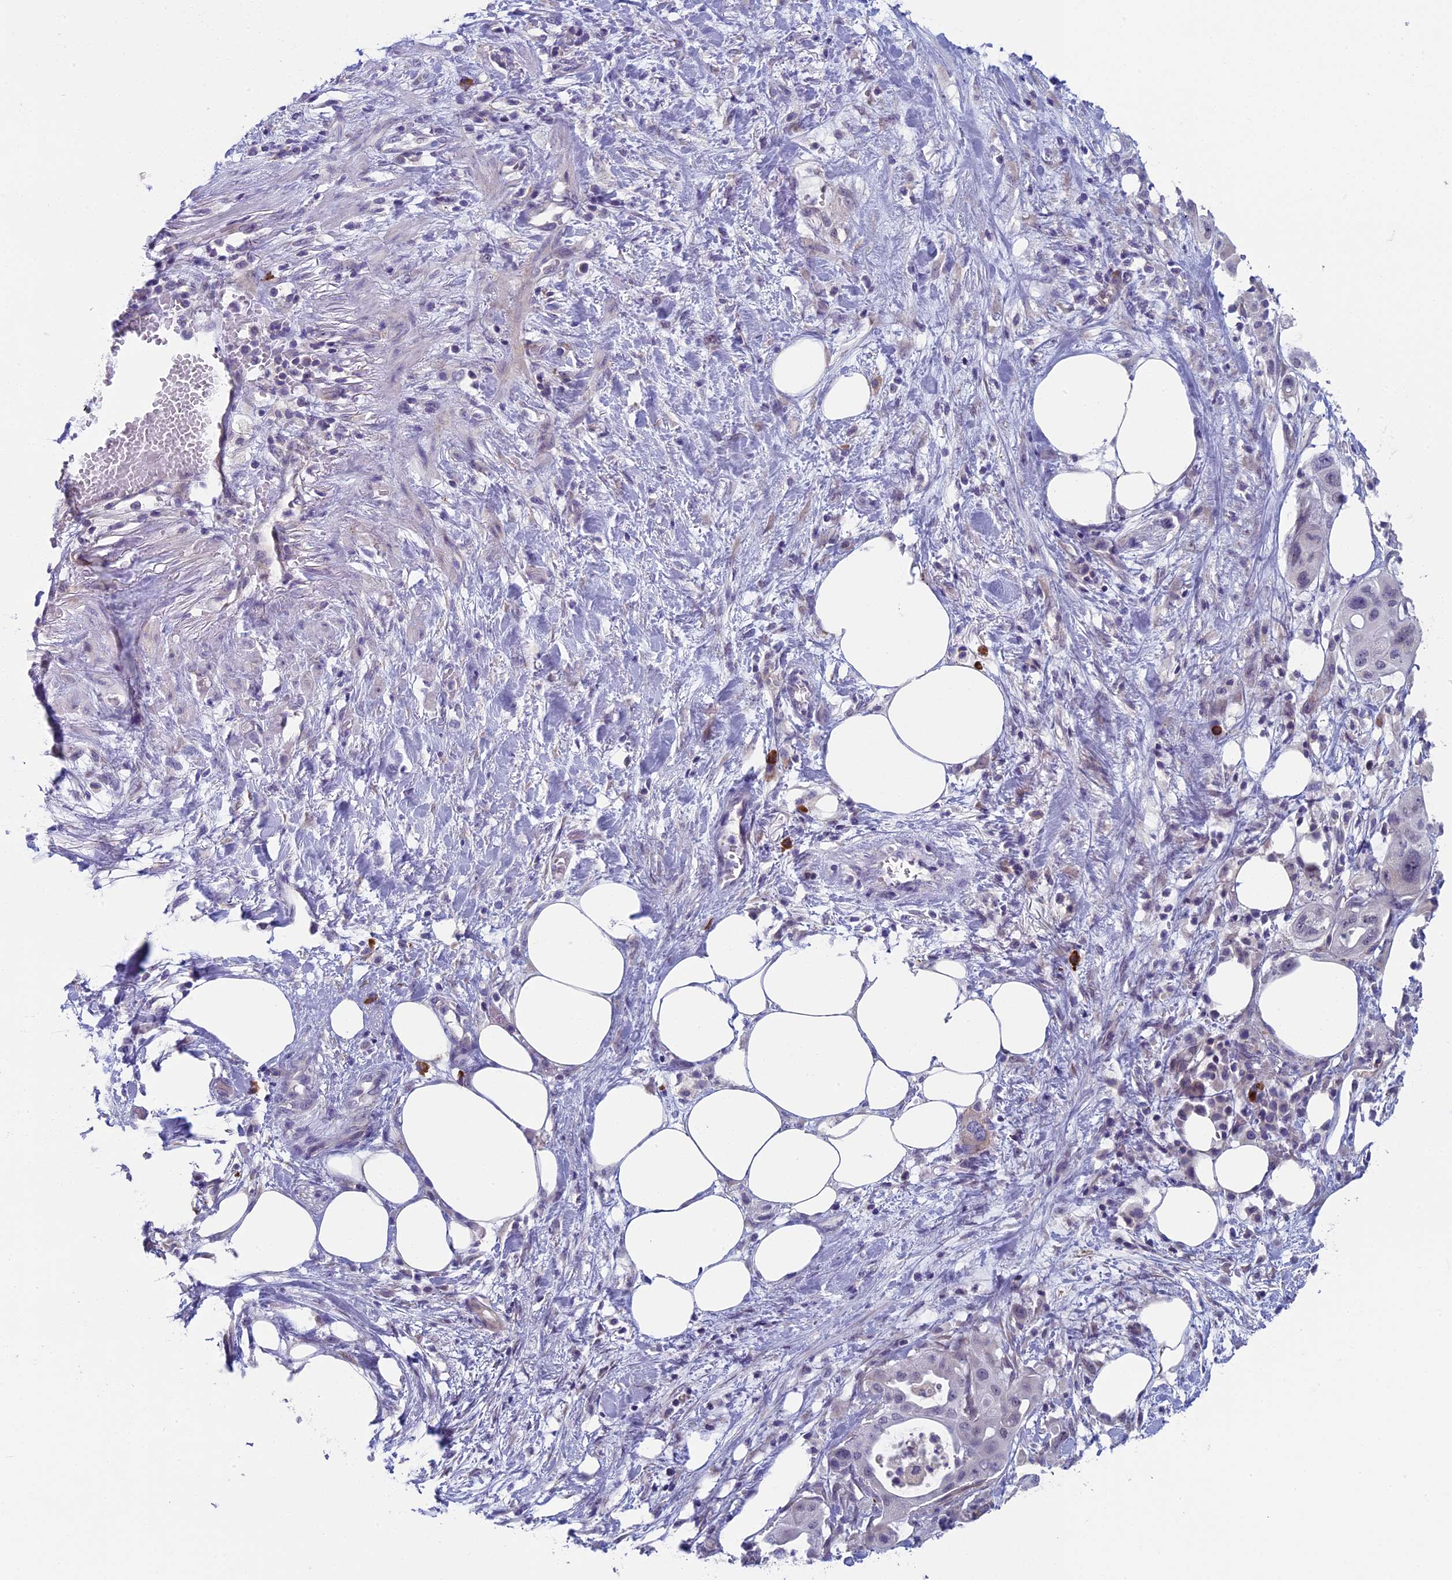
{"staining": {"intensity": "negative", "quantity": "none", "location": "none"}, "tissue": "pancreatic cancer", "cell_type": "Tumor cells", "image_type": "cancer", "snomed": [{"axis": "morphology", "description": "Adenocarcinoma, NOS"}, {"axis": "topography", "description": "Pancreas"}], "caption": "High power microscopy photomicrograph of an immunohistochemistry (IHC) micrograph of pancreatic cancer, revealing no significant staining in tumor cells.", "gene": "CNEP1R1", "patient": {"sex": "male", "age": 68}}